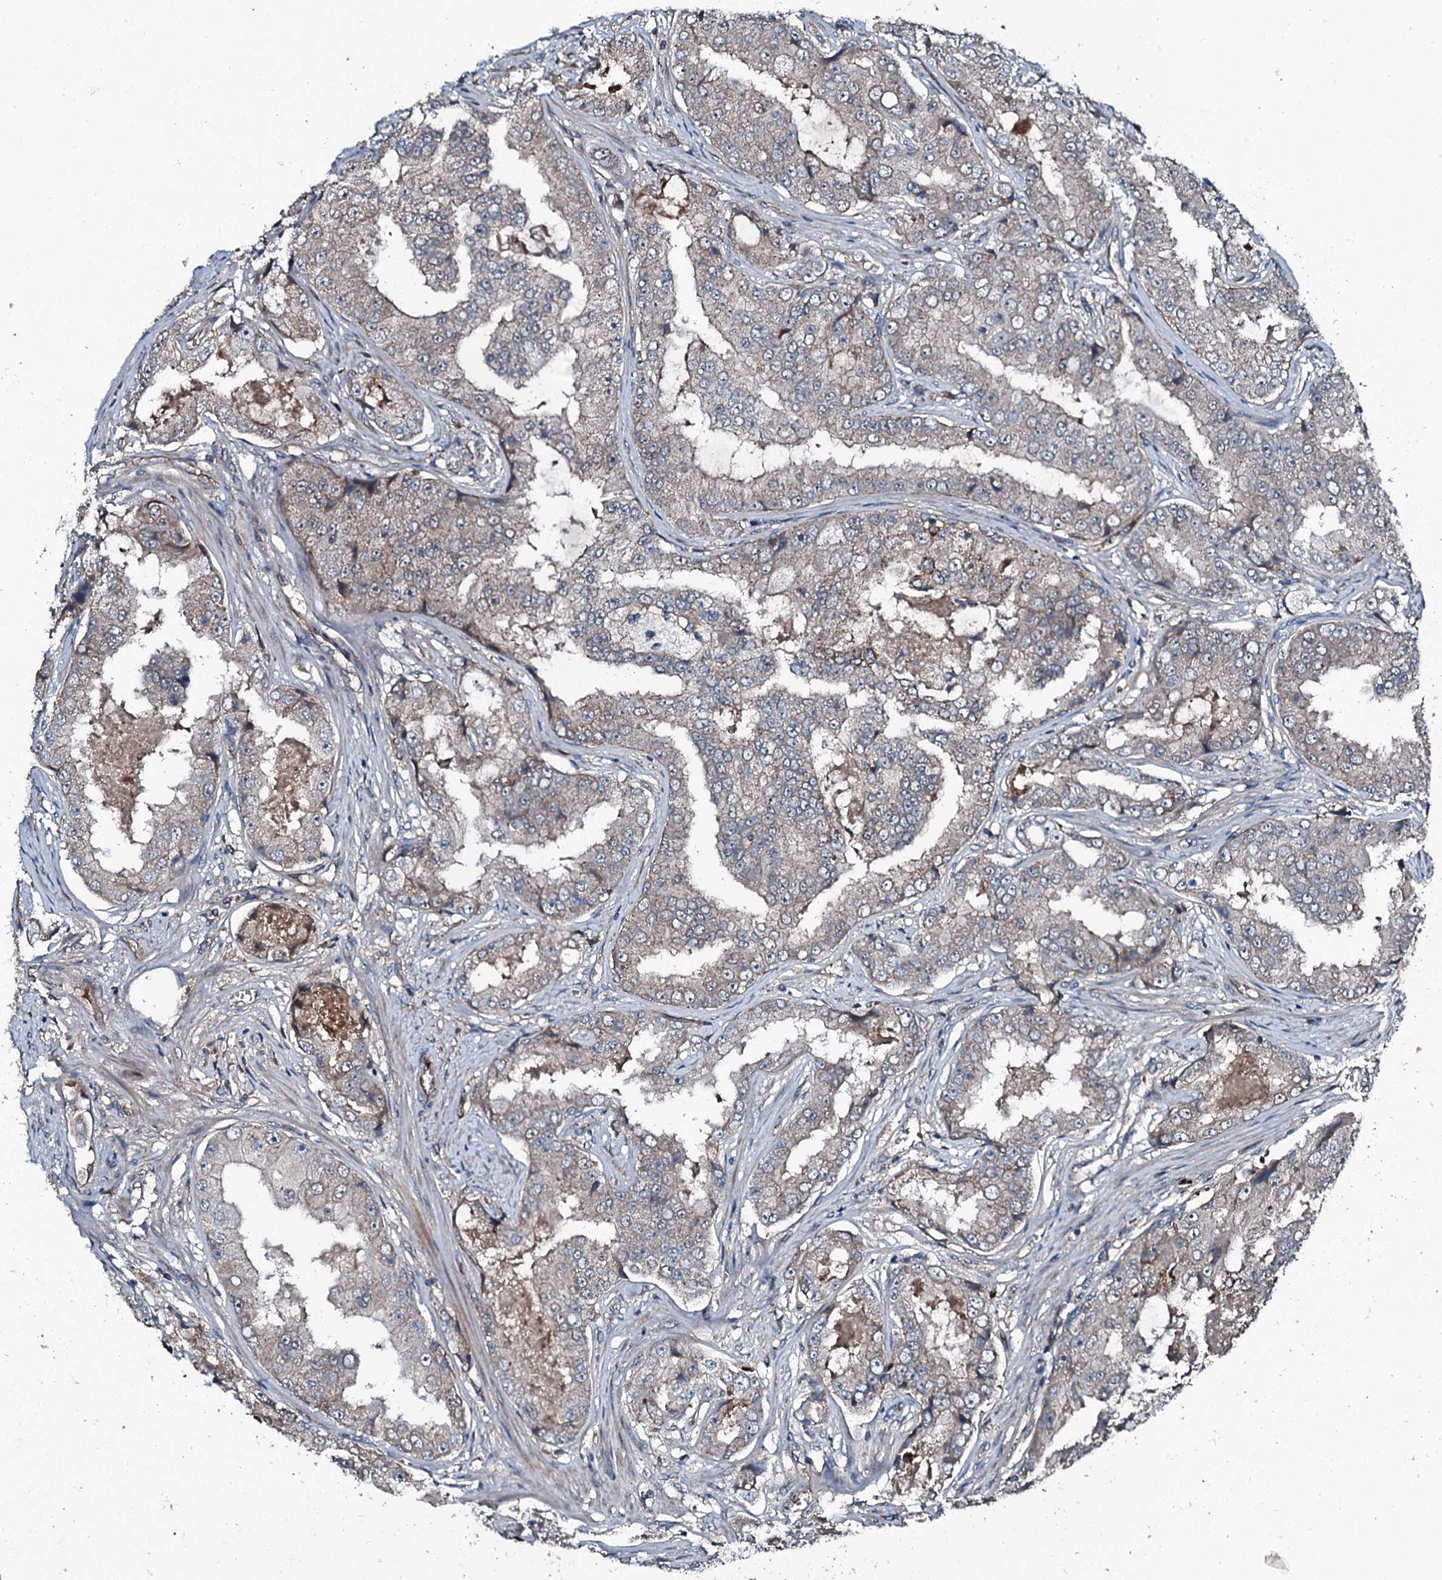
{"staining": {"intensity": "negative", "quantity": "none", "location": "none"}, "tissue": "prostate cancer", "cell_type": "Tumor cells", "image_type": "cancer", "snomed": [{"axis": "morphology", "description": "Adenocarcinoma, High grade"}, {"axis": "topography", "description": "Prostate"}], "caption": "IHC of prostate adenocarcinoma (high-grade) exhibits no expression in tumor cells.", "gene": "TRIM7", "patient": {"sex": "male", "age": 73}}